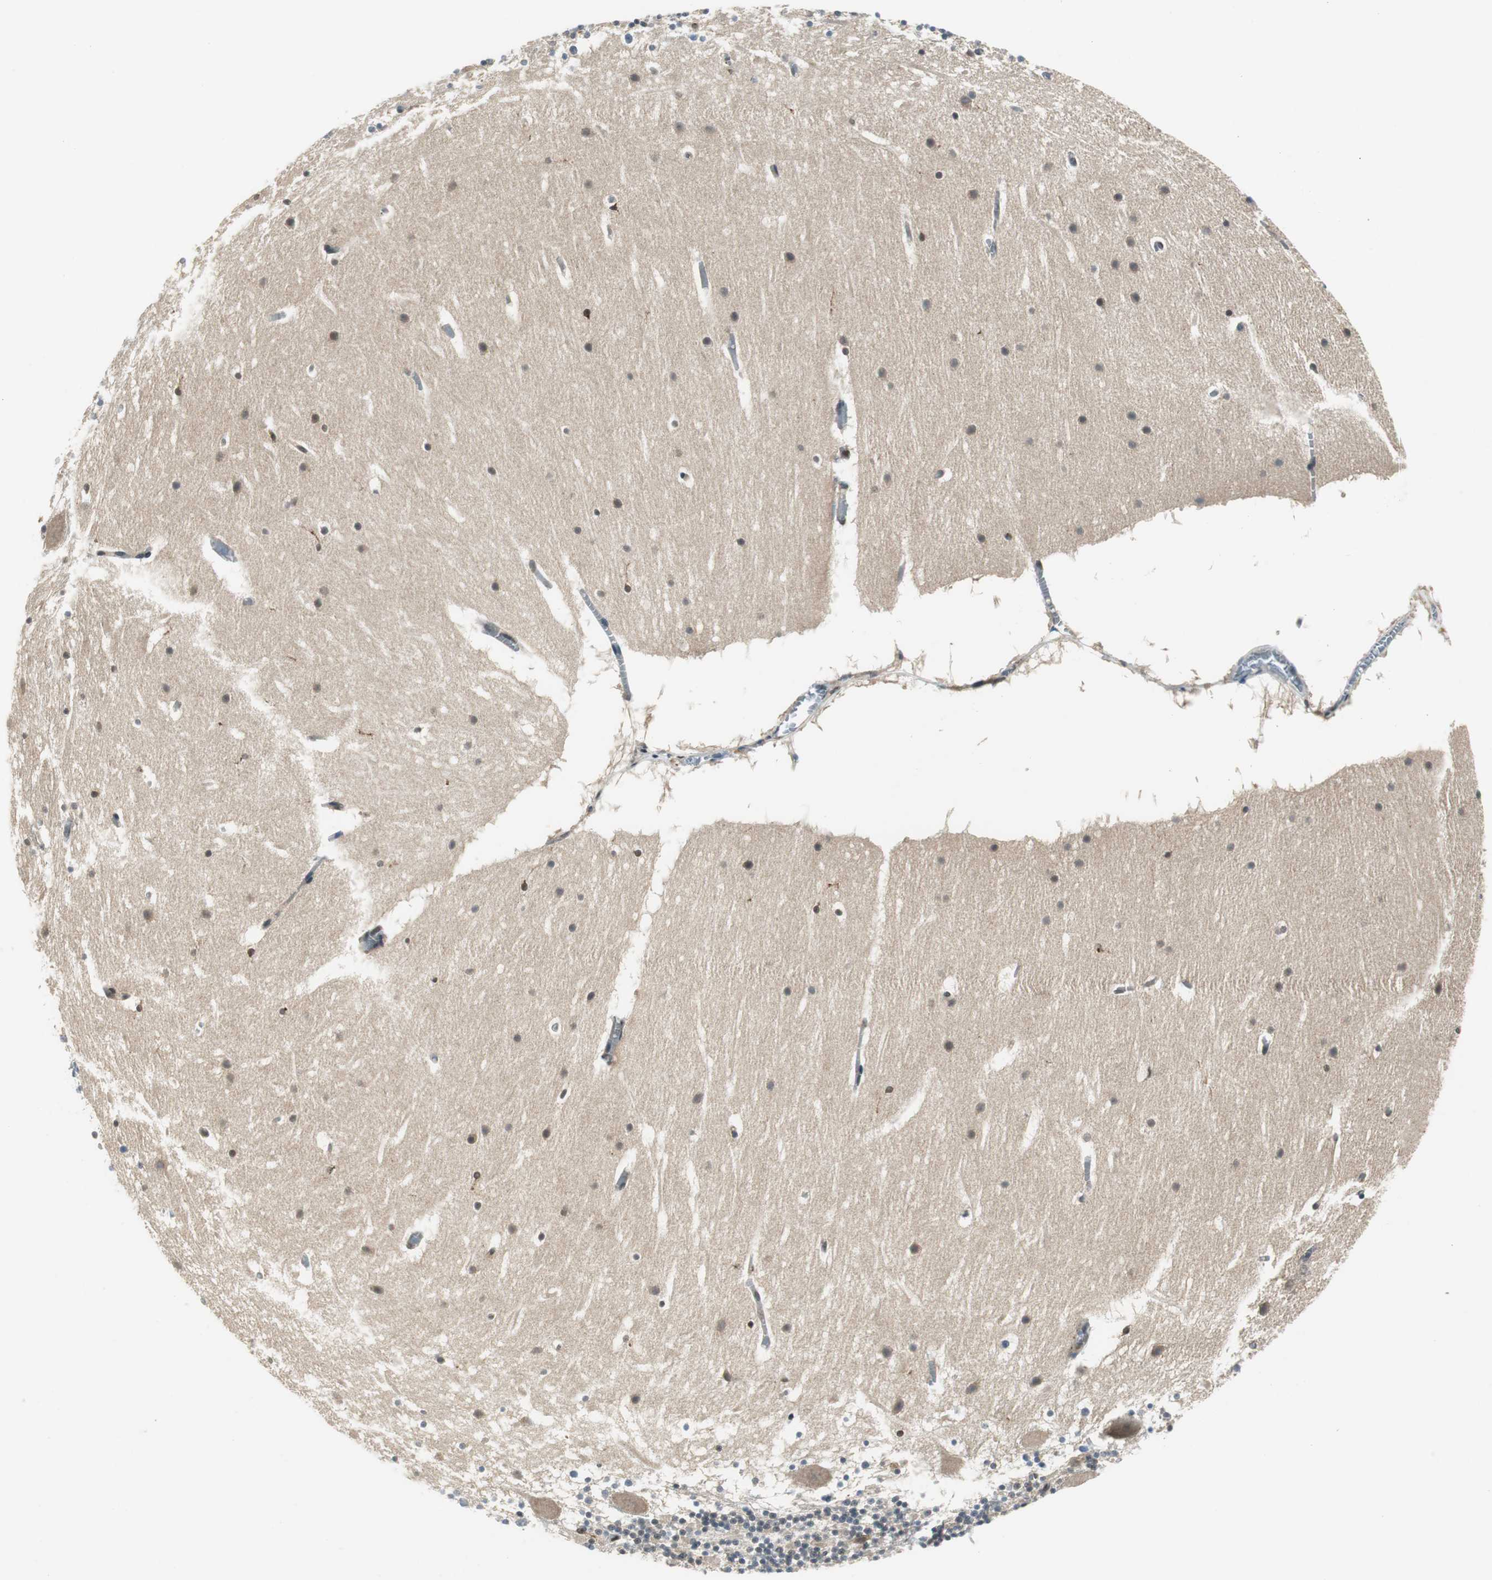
{"staining": {"intensity": "negative", "quantity": "none", "location": "none"}, "tissue": "cerebellum", "cell_type": "Cells in granular layer", "image_type": "normal", "snomed": [{"axis": "morphology", "description": "Normal tissue, NOS"}, {"axis": "topography", "description": "Cerebellum"}], "caption": "IHC histopathology image of unremarkable human cerebellum stained for a protein (brown), which displays no staining in cells in granular layer. (Brightfield microscopy of DAB (3,3'-diaminobenzidine) immunohistochemistry (IHC) at high magnification).", "gene": "NCK1", "patient": {"sex": "male", "age": 45}}